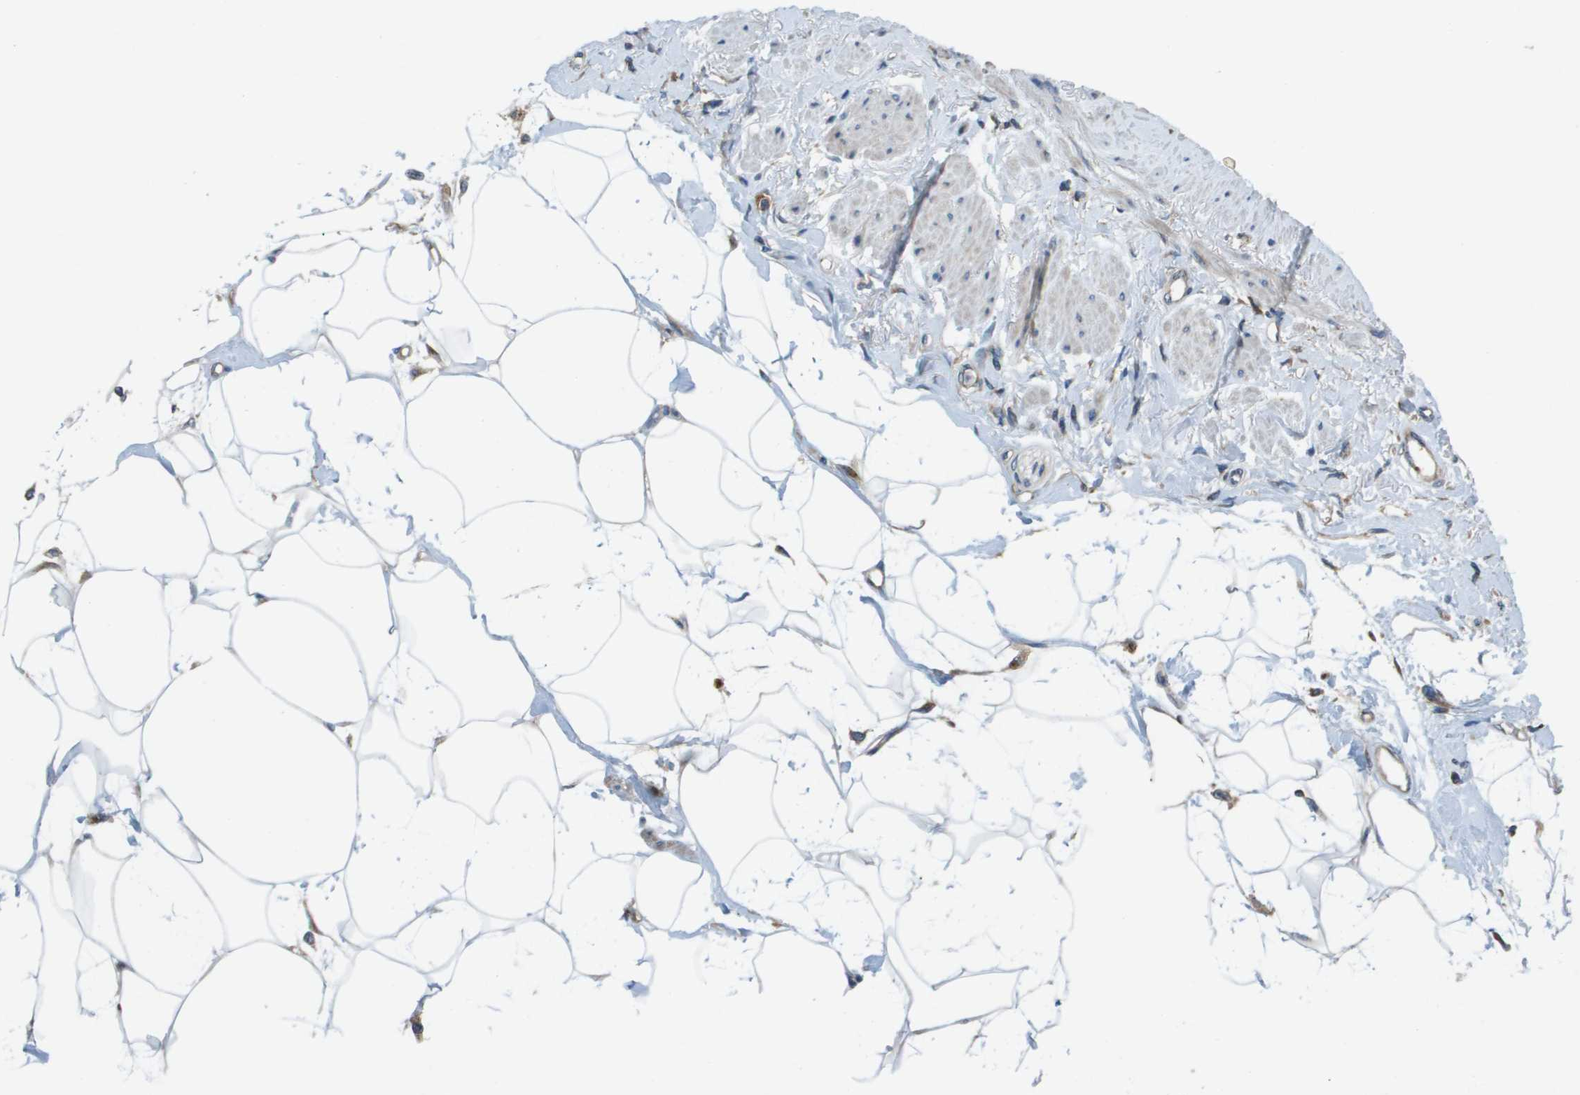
{"staining": {"intensity": "weak", "quantity": "25%-75%", "location": "cytoplasmic/membranous"}, "tissue": "adipose tissue", "cell_type": "Adipocytes", "image_type": "normal", "snomed": [{"axis": "morphology", "description": "Normal tissue, NOS"}, {"axis": "morphology", "description": "Adenocarcinoma, NOS"}, {"axis": "topography", "description": "Duodenum"}, {"axis": "topography", "description": "Peripheral nerve tissue"}], "caption": "Protein staining of unremarkable adipose tissue exhibits weak cytoplasmic/membranous expression in approximately 25%-75% of adipocytes.", "gene": "ARFGAP2", "patient": {"sex": "female", "age": 60}}